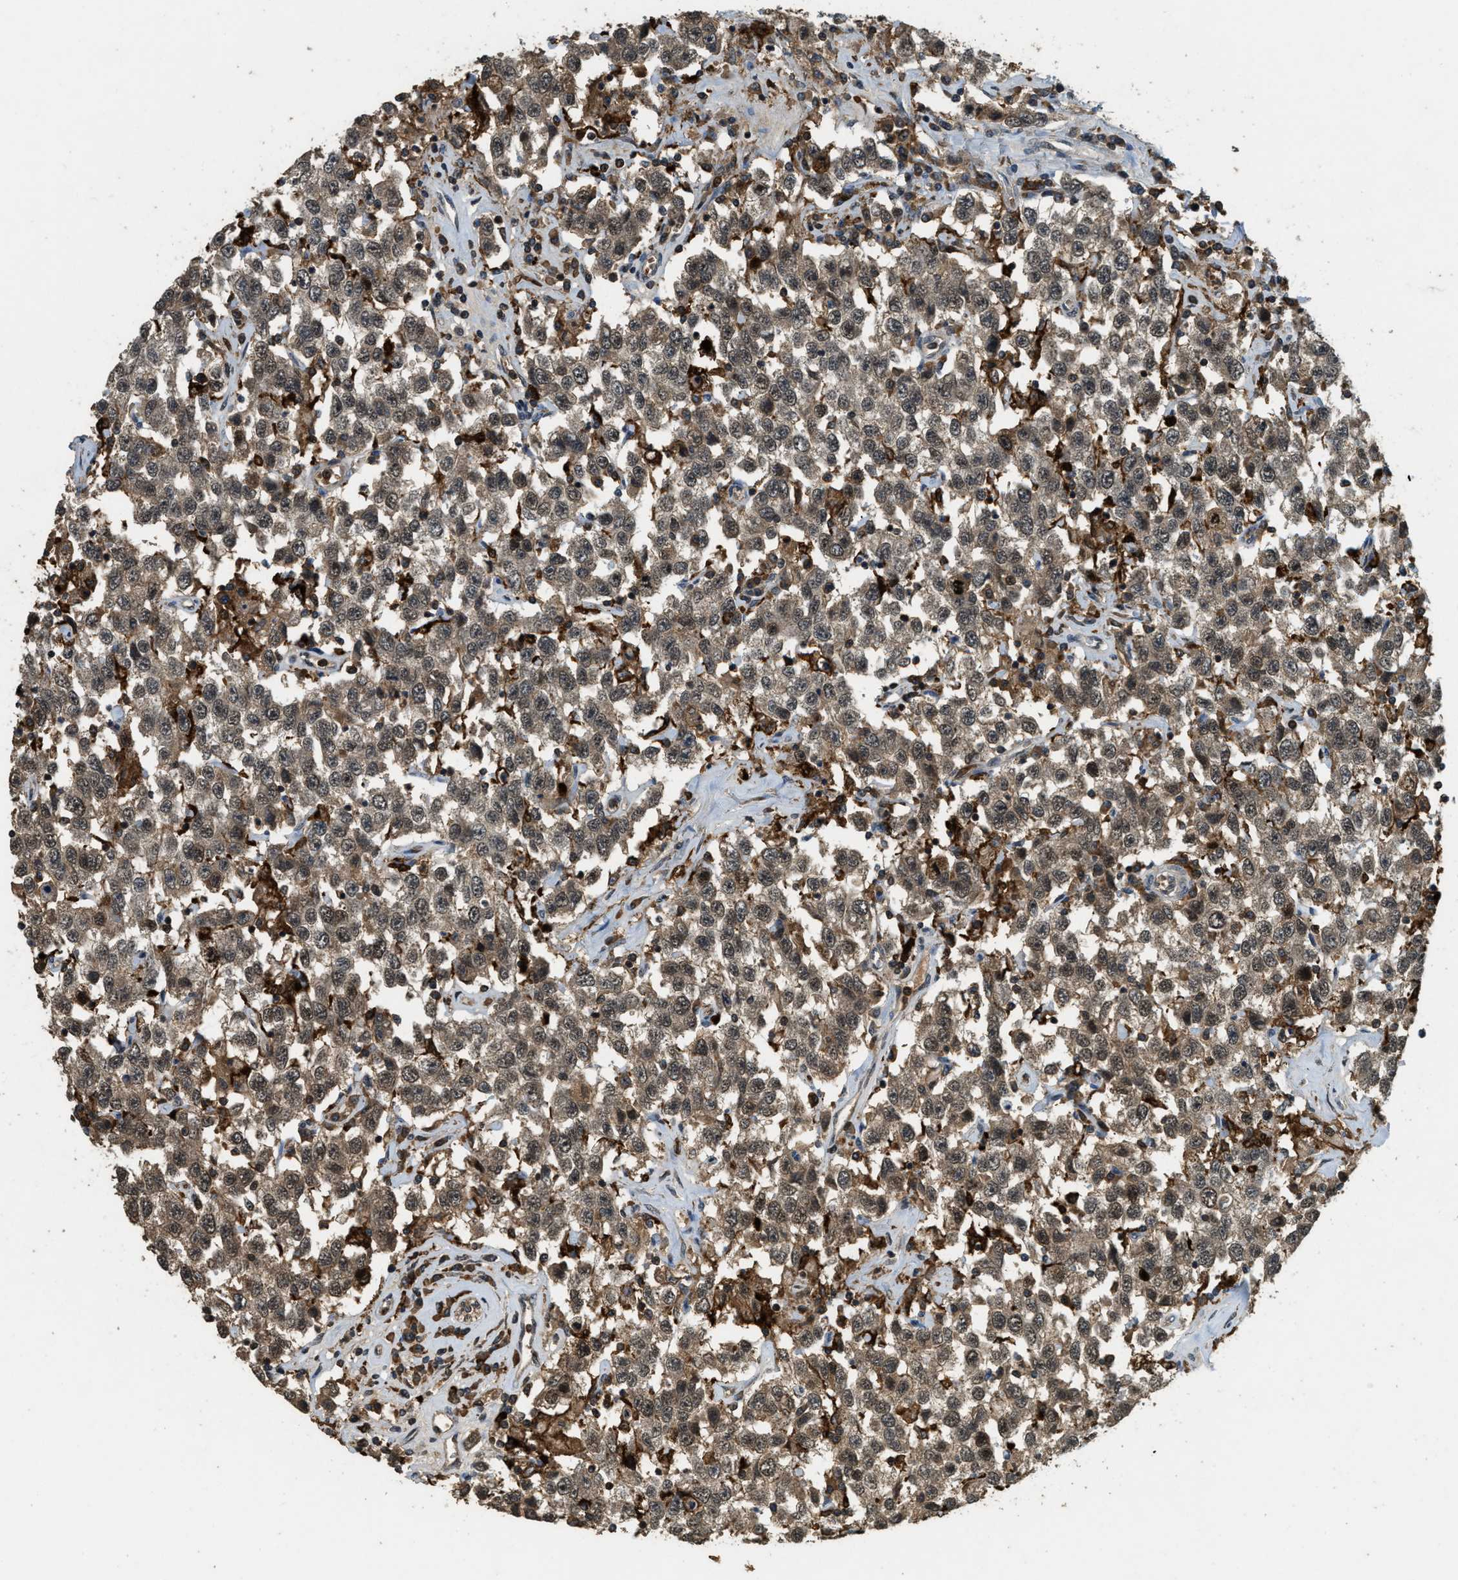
{"staining": {"intensity": "moderate", "quantity": "25%-75%", "location": "cytoplasmic/membranous"}, "tissue": "testis cancer", "cell_type": "Tumor cells", "image_type": "cancer", "snomed": [{"axis": "morphology", "description": "Seminoma, NOS"}, {"axis": "topography", "description": "Testis"}], "caption": "Immunohistochemistry (IHC) (DAB) staining of testis cancer (seminoma) exhibits moderate cytoplasmic/membranous protein expression in about 25%-75% of tumor cells.", "gene": "RNF141", "patient": {"sex": "male", "age": 41}}